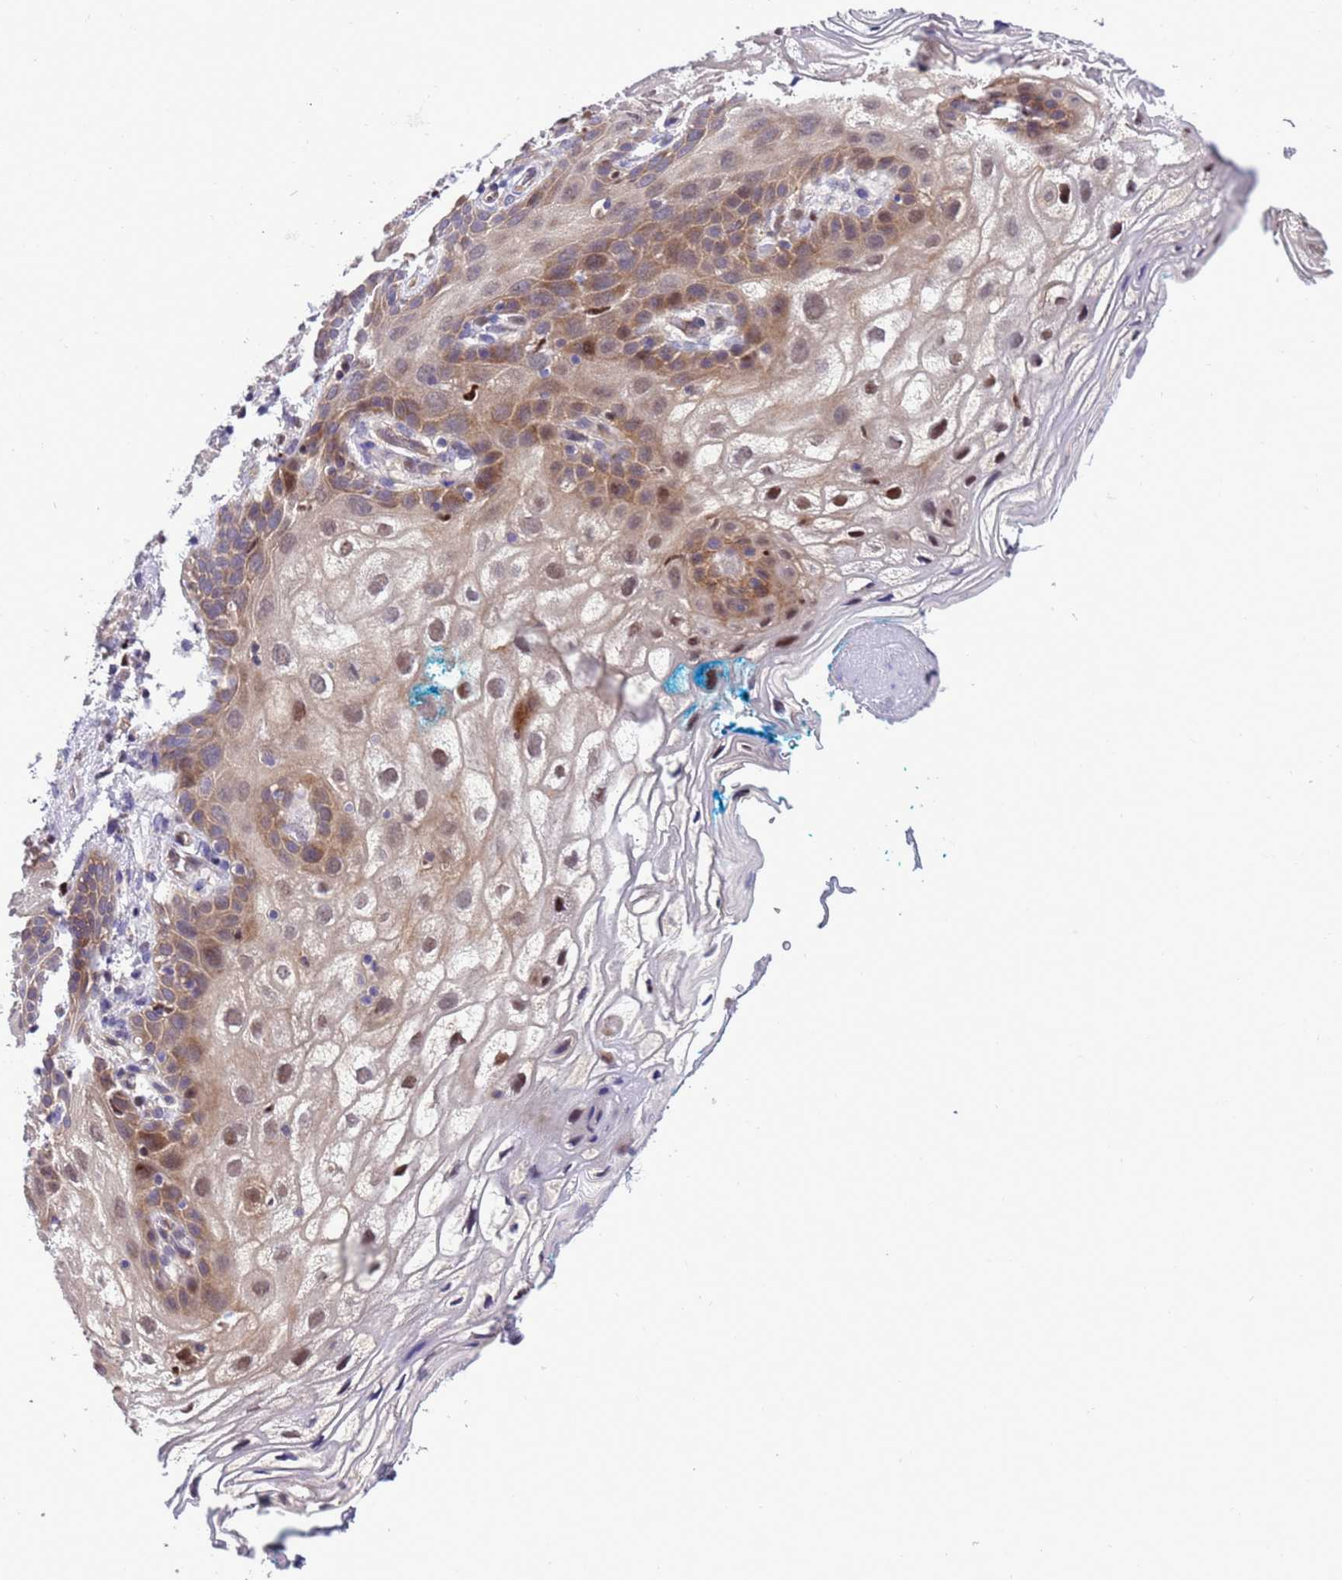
{"staining": {"intensity": "moderate", "quantity": "<25%", "location": "cytoplasmic/membranous,nuclear"}, "tissue": "vagina", "cell_type": "Squamous epithelial cells", "image_type": "normal", "snomed": [{"axis": "morphology", "description": "Normal tissue, NOS"}, {"axis": "topography", "description": "Vagina"}], "caption": "Vagina stained for a protein demonstrates moderate cytoplasmic/membranous,nuclear positivity in squamous epithelial cells.", "gene": "RASD1", "patient": {"sex": "female", "age": 68}}